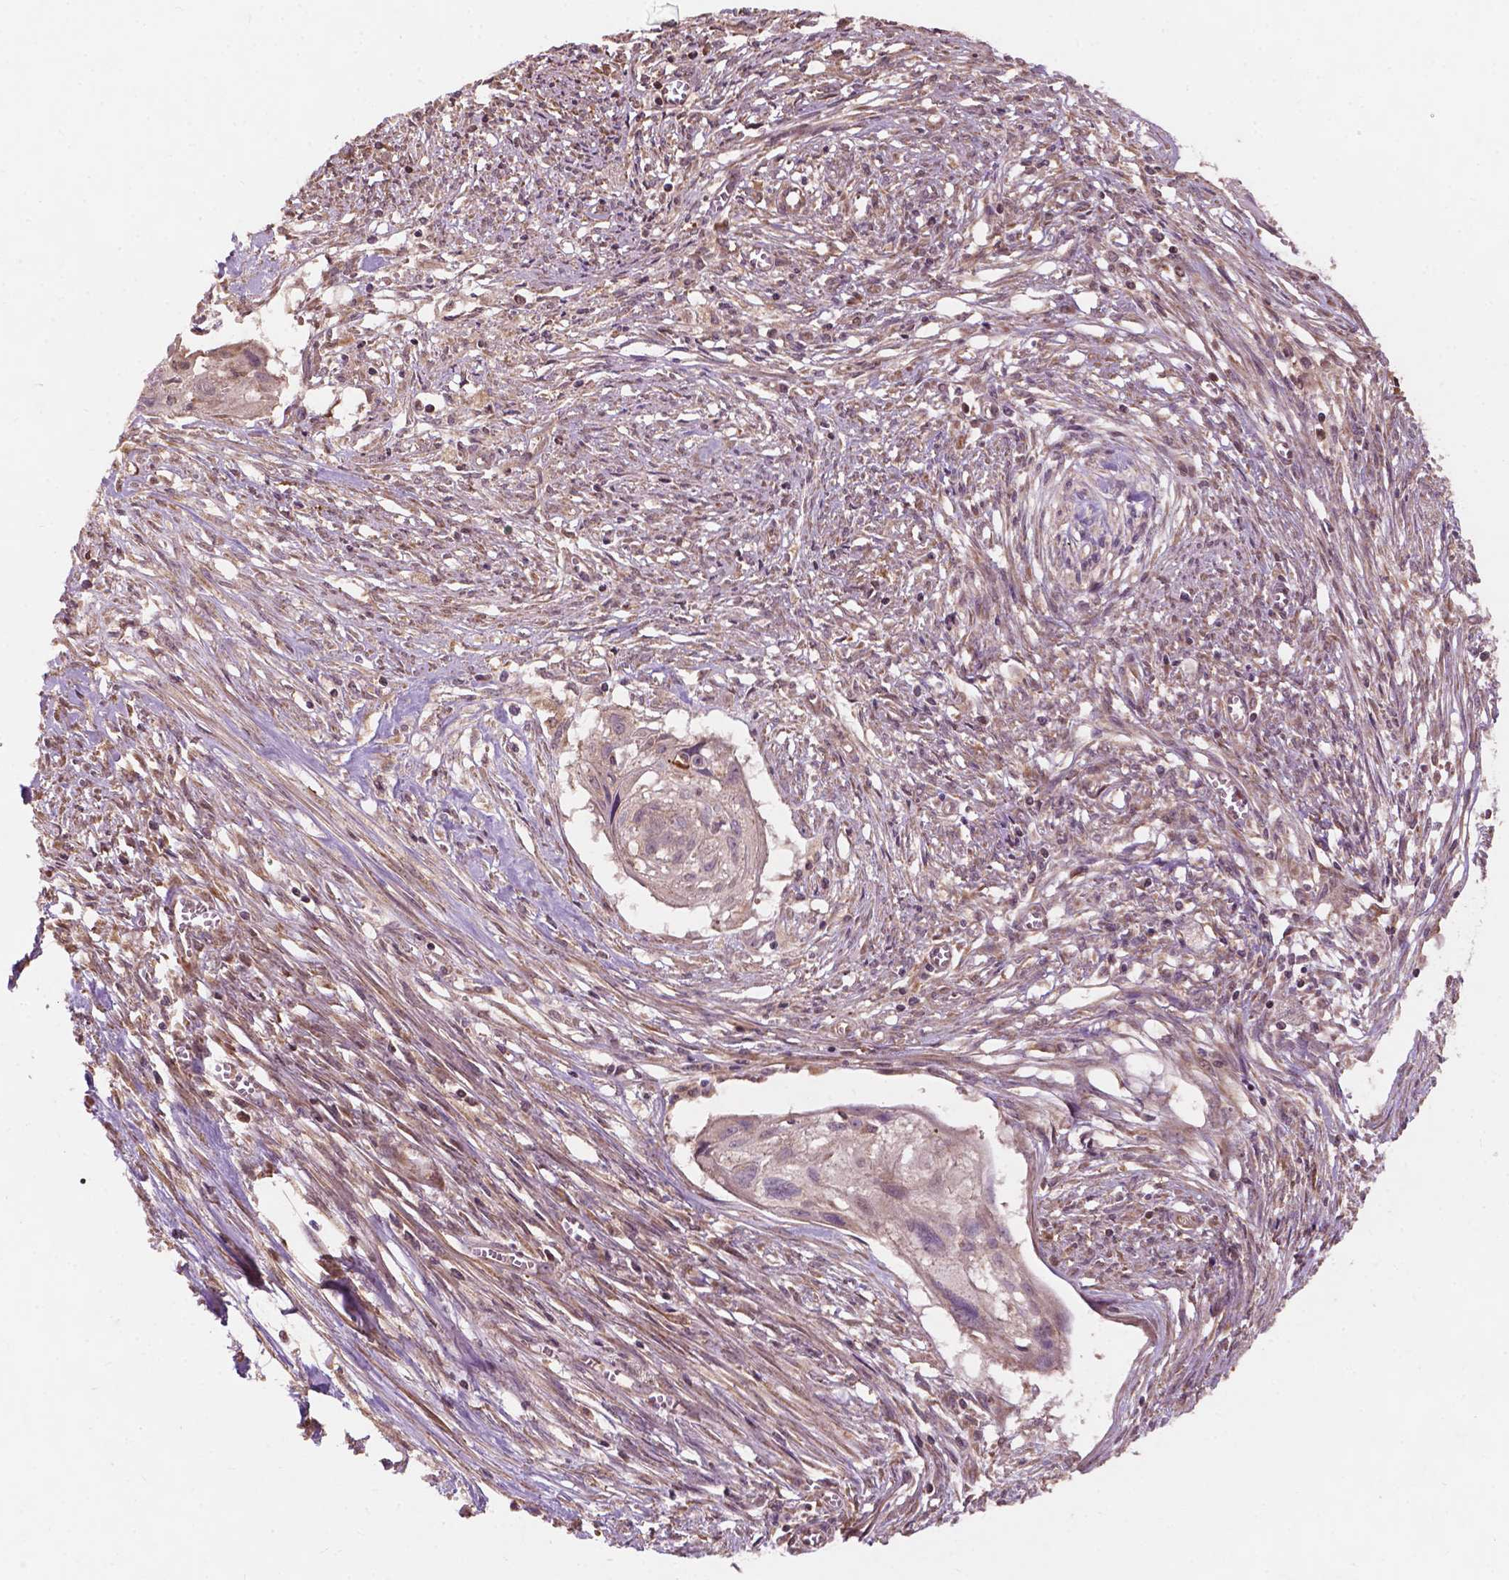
{"staining": {"intensity": "negative", "quantity": "none", "location": "none"}, "tissue": "cervical cancer", "cell_type": "Tumor cells", "image_type": "cancer", "snomed": [{"axis": "morphology", "description": "Squamous cell carcinoma, NOS"}, {"axis": "topography", "description": "Cervix"}], "caption": "Protein analysis of cervical squamous cell carcinoma exhibits no significant staining in tumor cells. (Immunohistochemistry (ihc), brightfield microscopy, high magnification).", "gene": "CDC42BPA", "patient": {"sex": "female", "age": 49}}